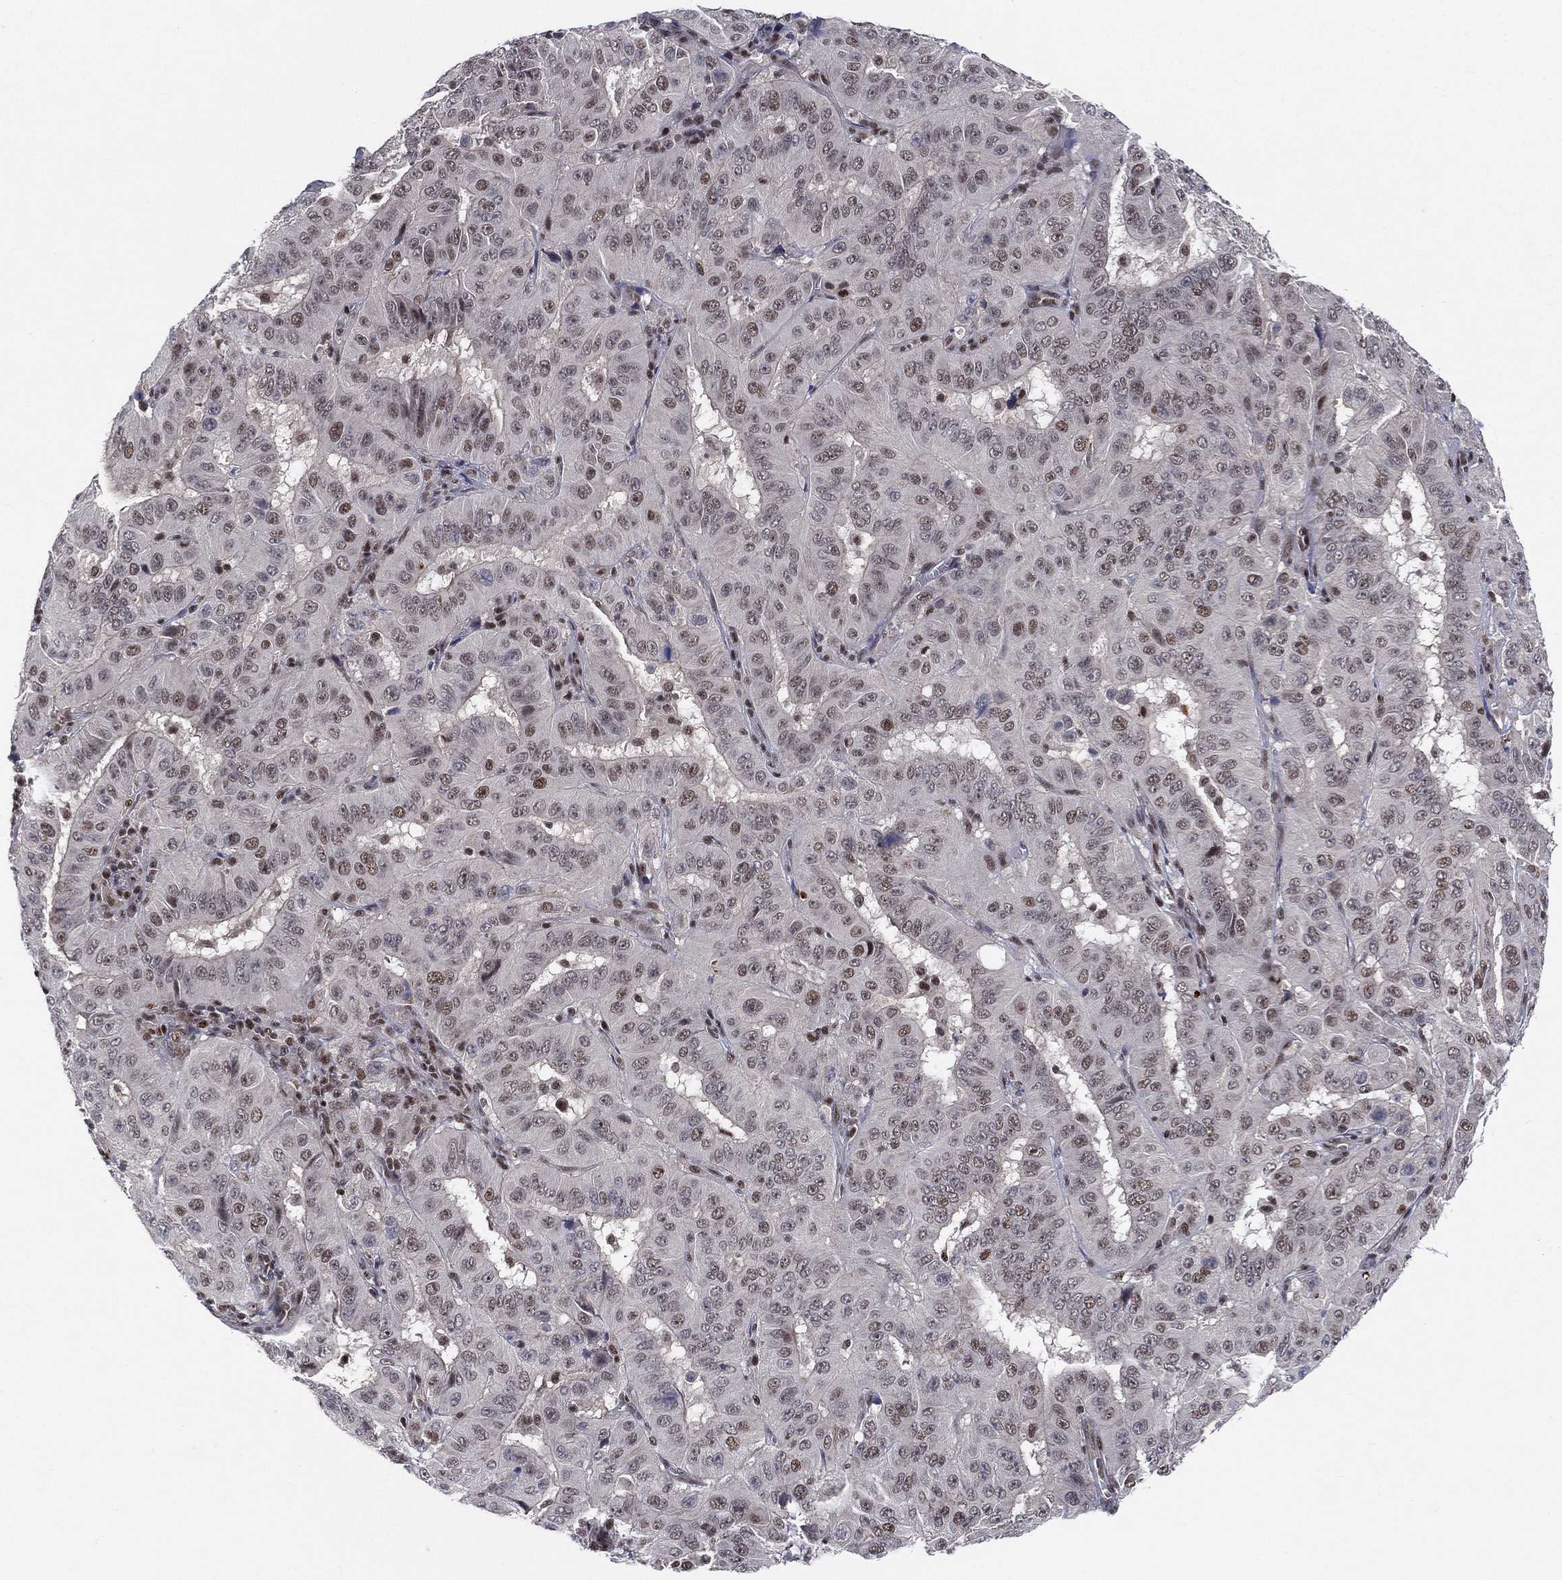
{"staining": {"intensity": "weak", "quantity": "<25%", "location": "nuclear"}, "tissue": "pancreatic cancer", "cell_type": "Tumor cells", "image_type": "cancer", "snomed": [{"axis": "morphology", "description": "Adenocarcinoma, NOS"}, {"axis": "topography", "description": "Pancreas"}], "caption": "Protein analysis of pancreatic cancer (adenocarcinoma) exhibits no significant staining in tumor cells. (DAB immunohistochemistry visualized using brightfield microscopy, high magnification).", "gene": "DGCR8", "patient": {"sex": "male", "age": 63}}